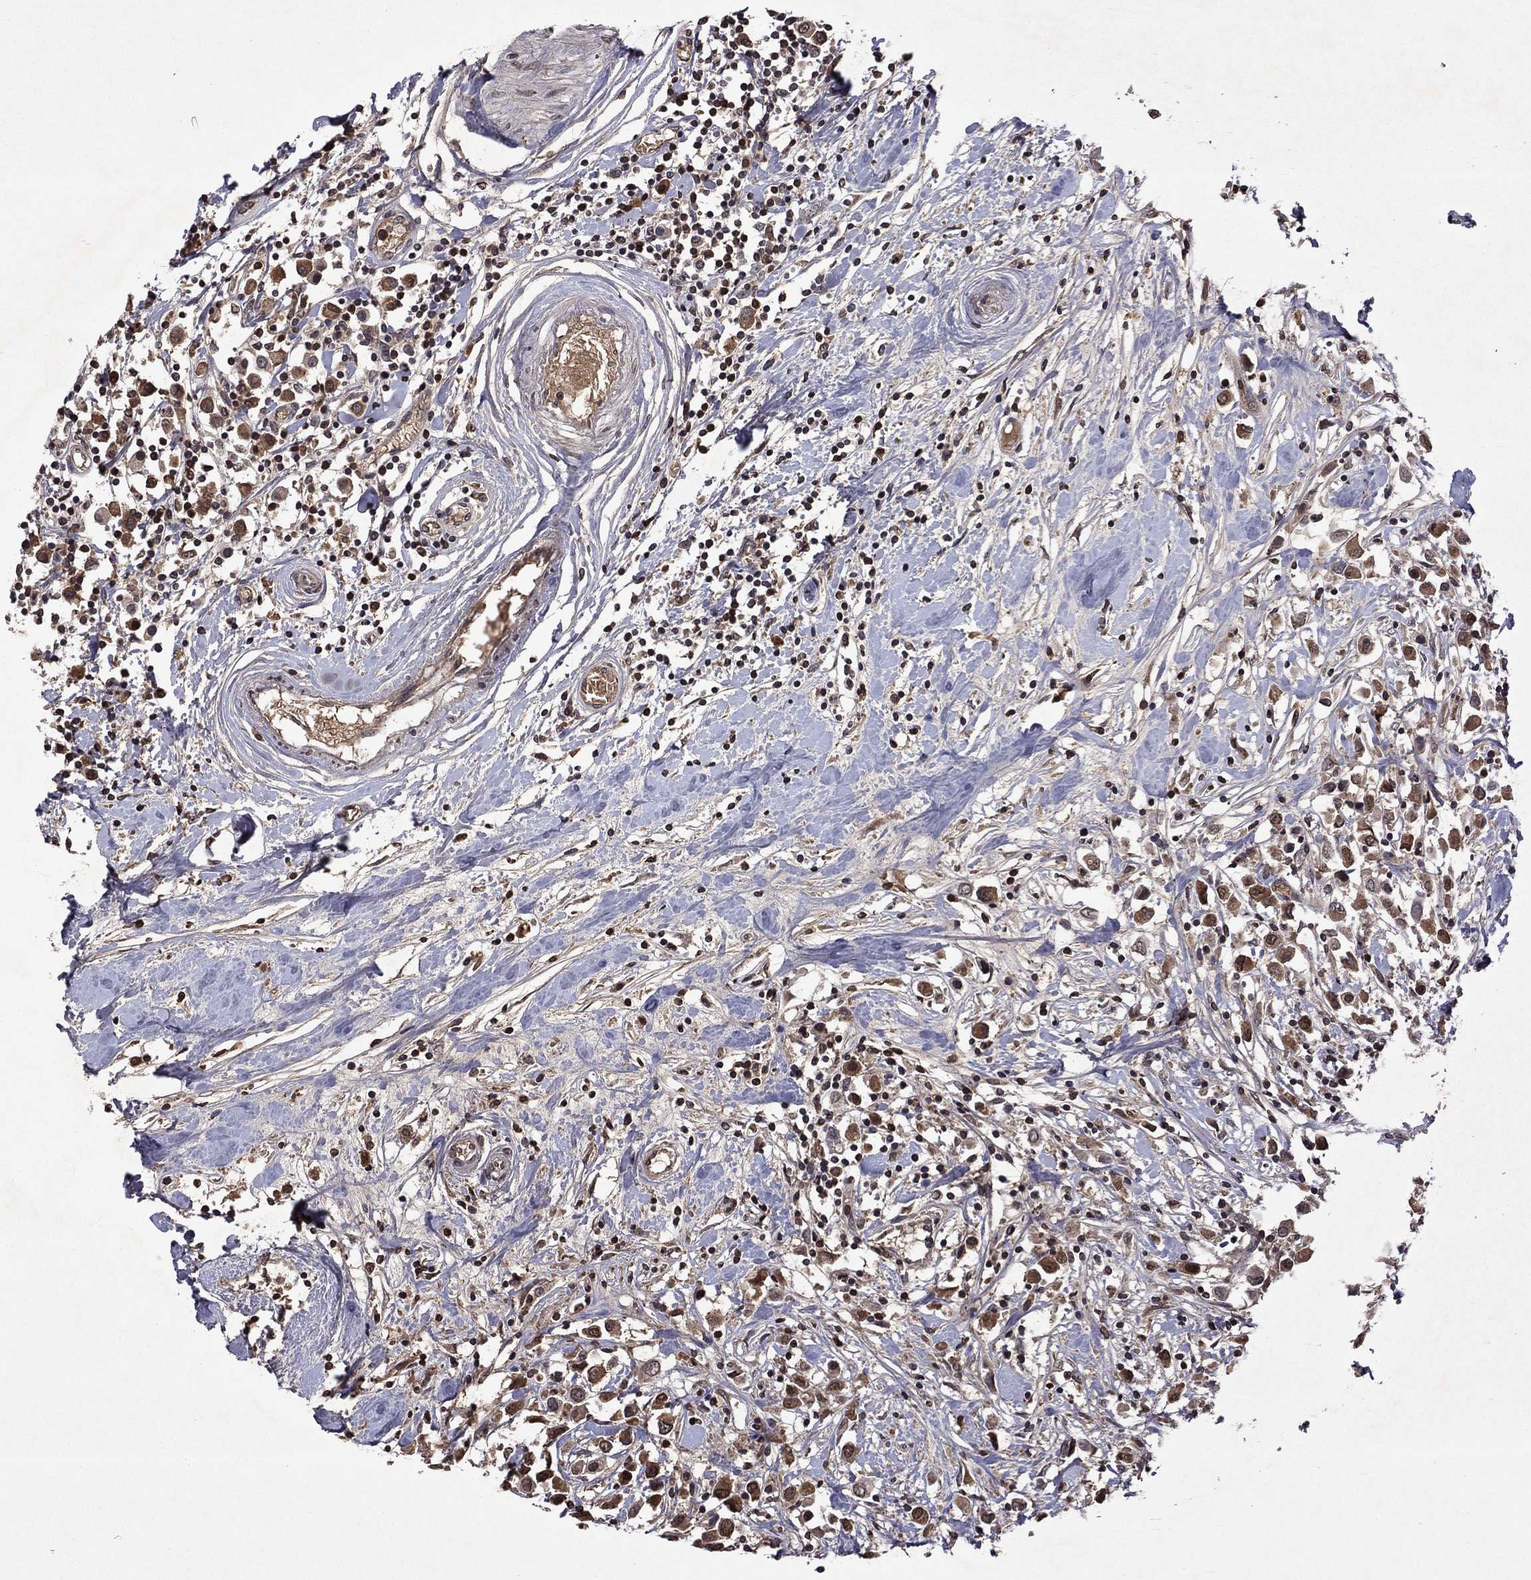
{"staining": {"intensity": "moderate", "quantity": ">75%", "location": "cytoplasmic/membranous"}, "tissue": "breast cancer", "cell_type": "Tumor cells", "image_type": "cancer", "snomed": [{"axis": "morphology", "description": "Duct carcinoma"}, {"axis": "topography", "description": "Breast"}], "caption": "Immunohistochemistry (IHC) (DAB) staining of breast cancer (invasive ductal carcinoma) displays moderate cytoplasmic/membranous protein positivity in about >75% of tumor cells. (brown staining indicates protein expression, while blue staining denotes nuclei).", "gene": "NLGN1", "patient": {"sex": "female", "age": 61}}